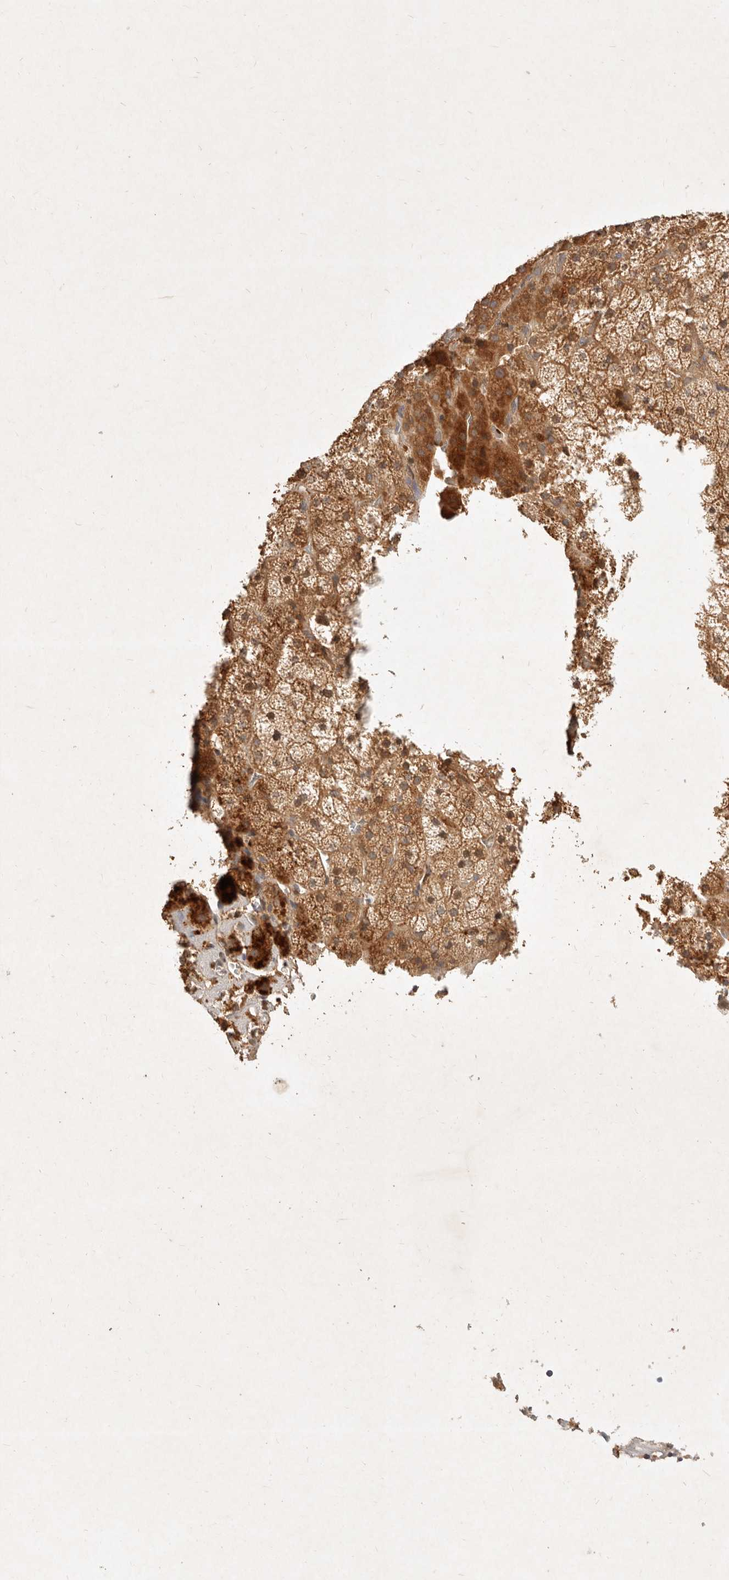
{"staining": {"intensity": "strong", "quantity": ">75%", "location": "cytoplasmic/membranous"}, "tissue": "adrenal gland", "cell_type": "Glandular cells", "image_type": "normal", "snomed": [{"axis": "morphology", "description": "Normal tissue, NOS"}, {"axis": "topography", "description": "Adrenal gland"}], "caption": "Adrenal gland stained with DAB (3,3'-diaminobenzidine) immunohistochemistry (IHC) reveals high levels of strong cytoplasmic/membranous expression in approximately >75% of glandular cells. The staining was performed using DAB (3,3'-diaminobenzidine) to visualize the protein expression in brown, while the nuclei were stained in blue with hematoxylin (Magnification: 20x).", "gene": "FREM2", "patient": {"sex": "male", "age": 57}}